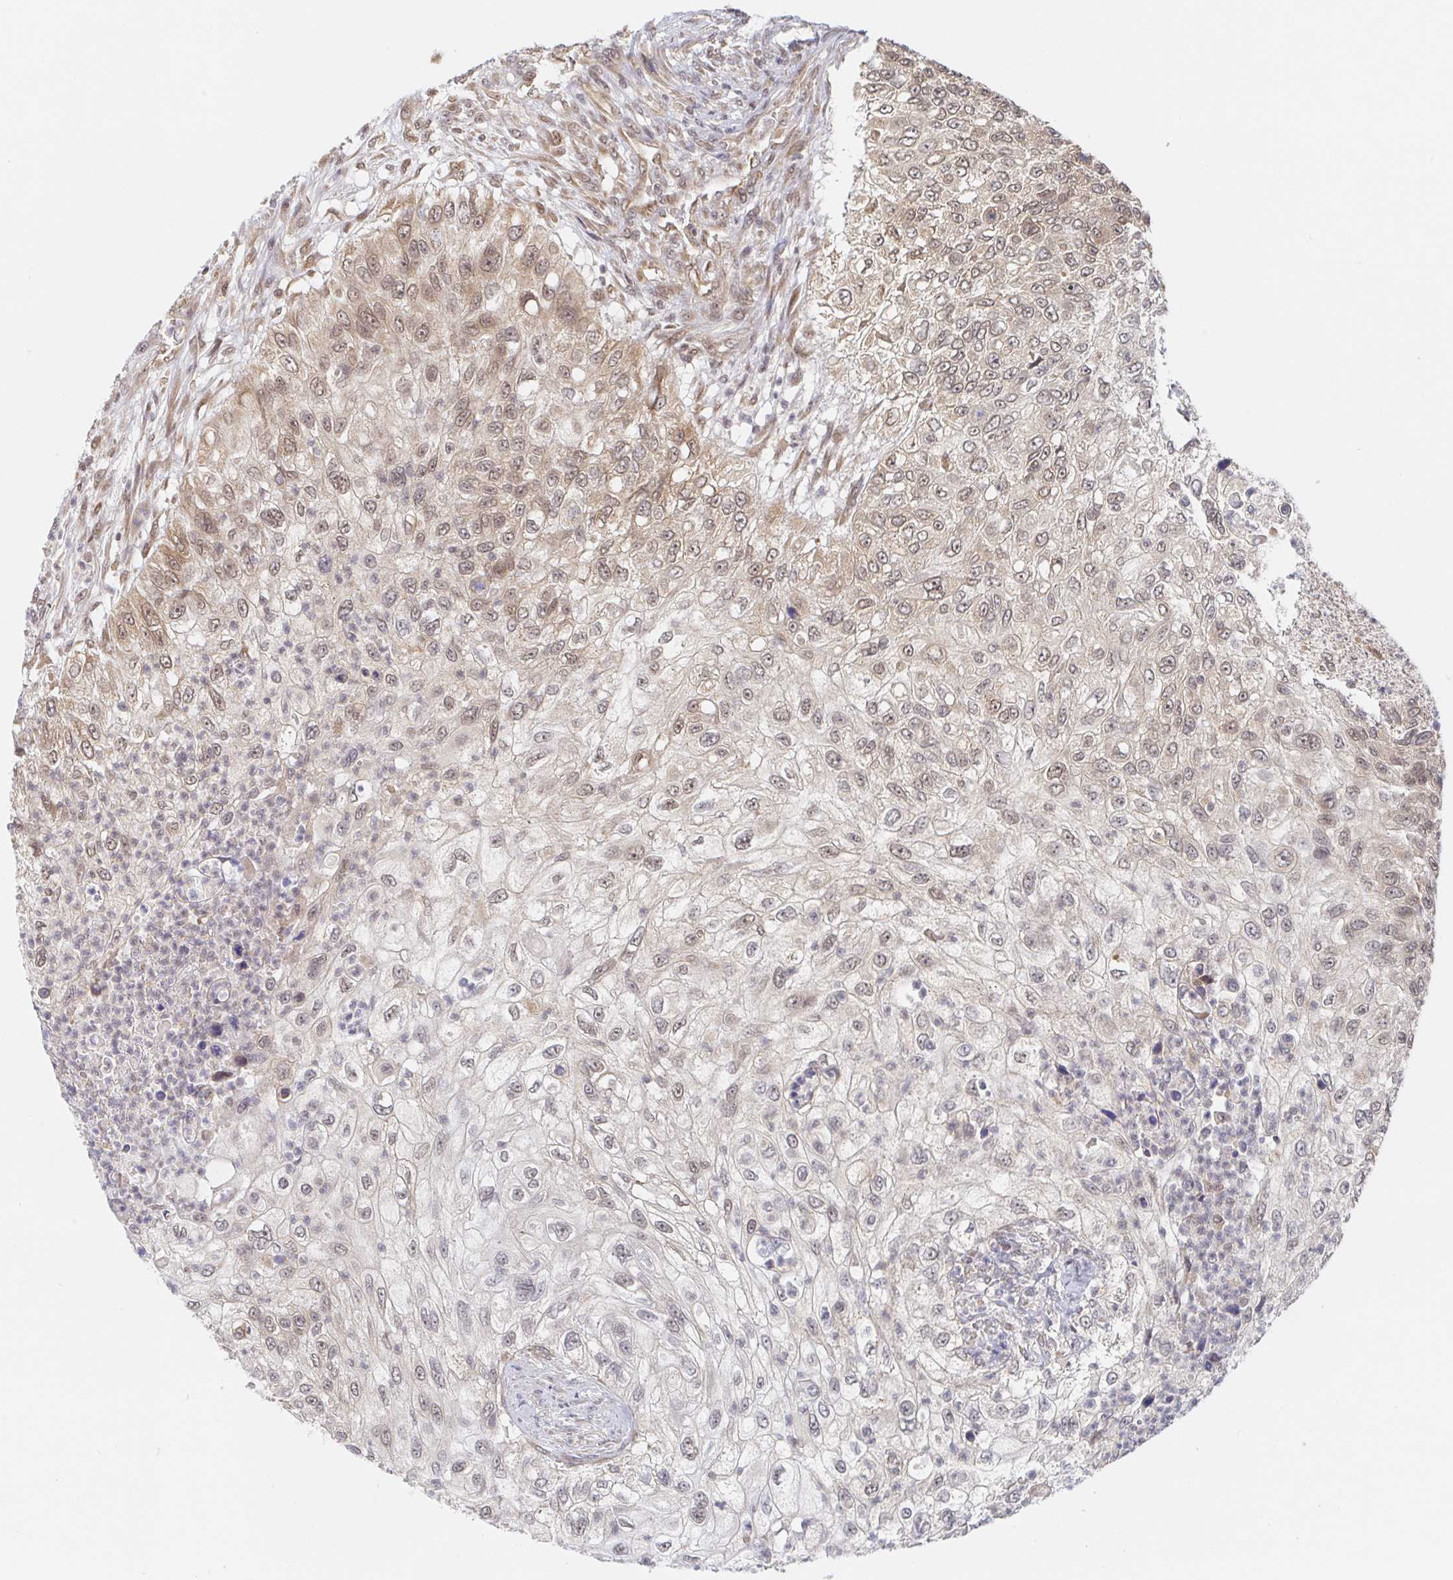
{"staining": {"intensity": "weak", "quantity": "25%-75%", "location": "cytoplasmic/membranous,nuclear"}, "tissue": "urothelial cancer", "cell_type": "Tumor cells", "image_type": "cancer", "snomed": [{"axis": "morphology", "description": "Urothelial carcinoma, High grade"}, {"axis": "topography", "description": "Urinary bladder"}], "caption": "Brown immunohistochemical staining in human urothelial cancer demonstrates weak cytoplasmic/membranous and nuclear expression in approximately 25%-75% of tumor cells. Immunohistochemistry (ihc) stains the protein in brown and the nuclei are stained blue.", "gene": "ALG1", "patient": {"sex": "female", "age": 60}}